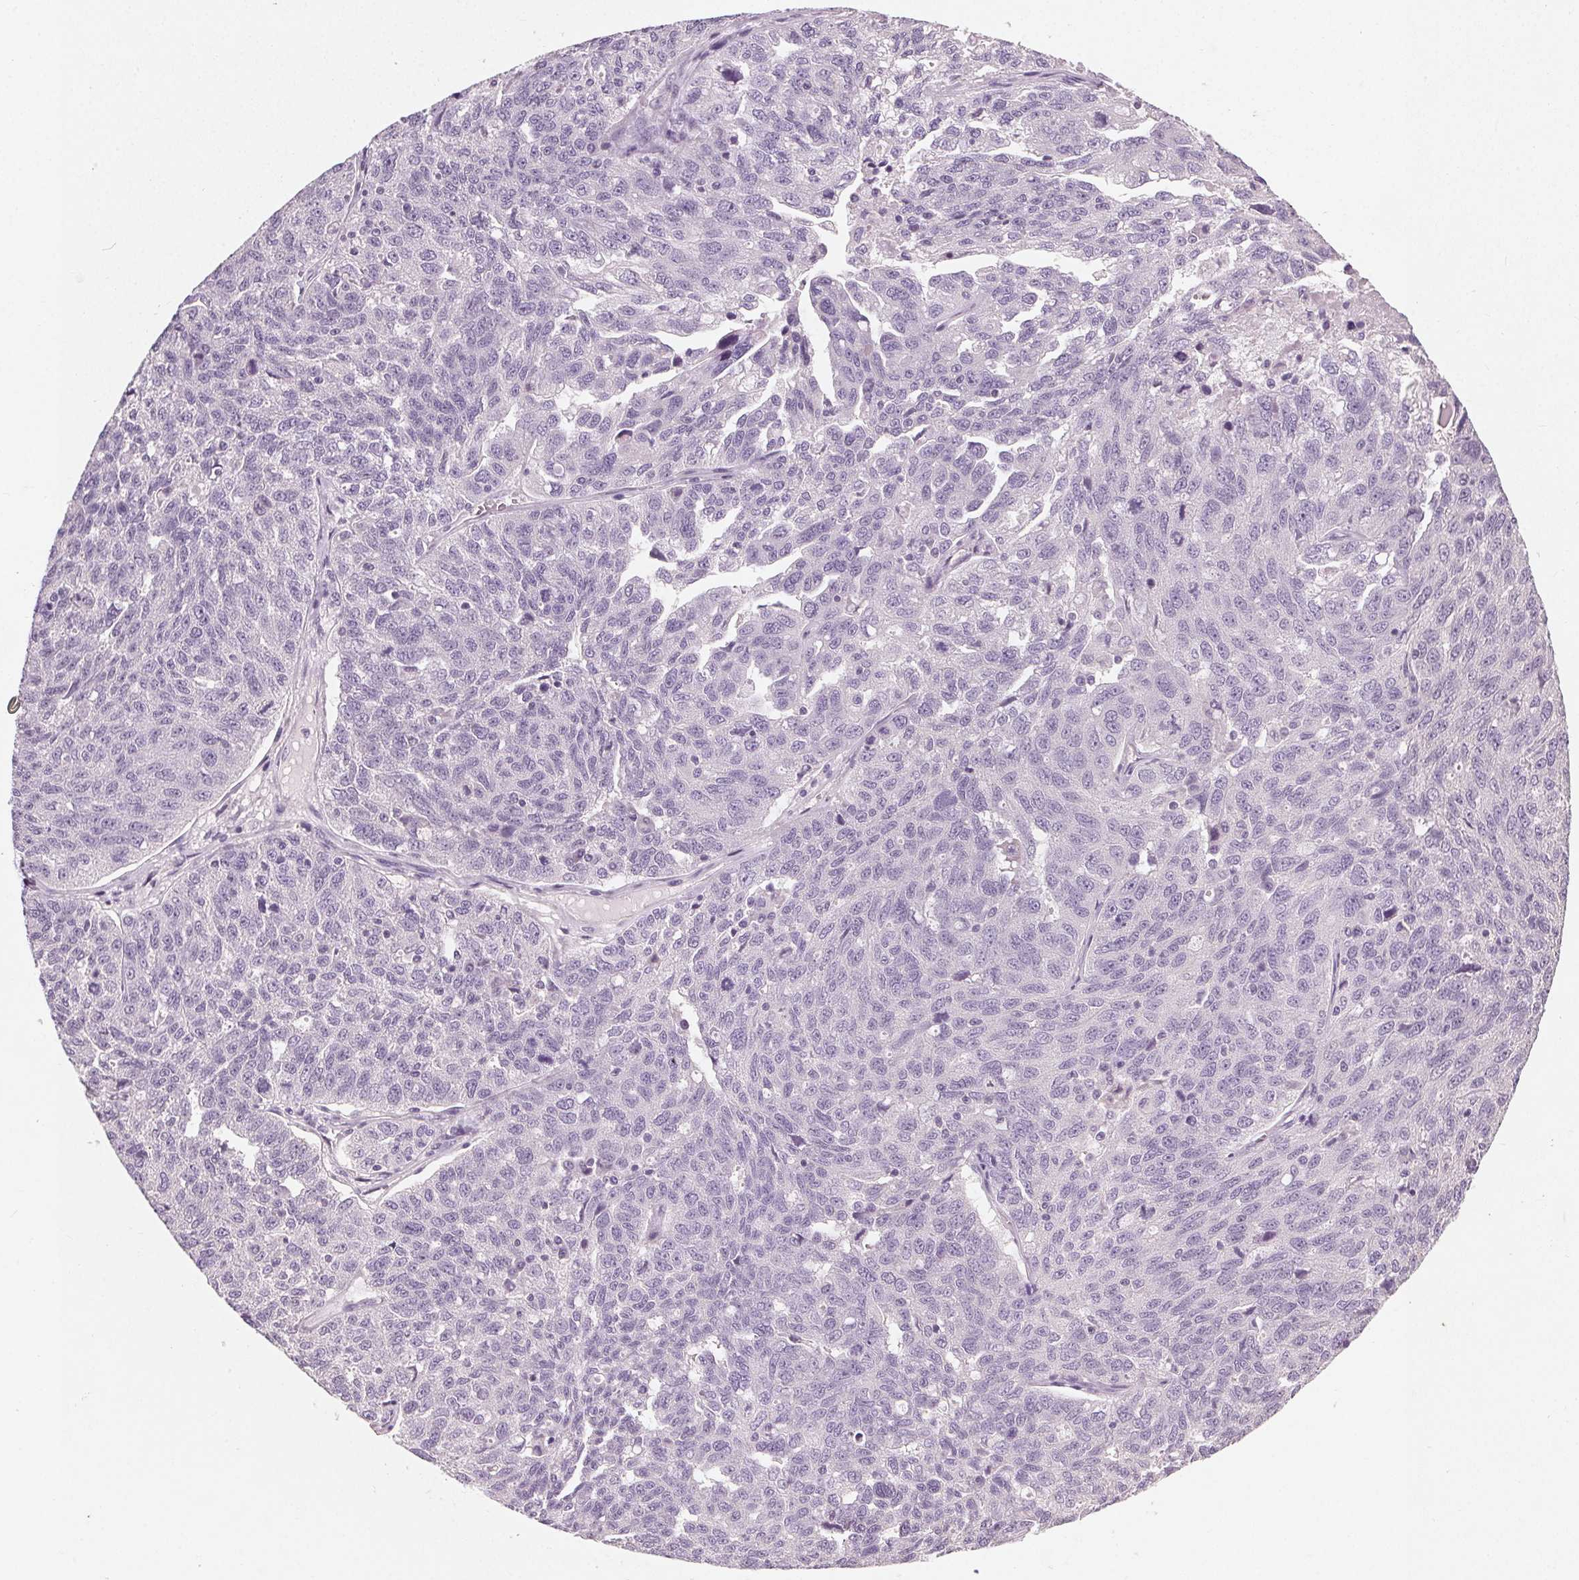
{"staining": {"intensity": "negative", "quantity": "none", "location": "none"}, "tissue": "ovarian cancer", "cell_type": "Tumor cells", "image_type": "cancer", "snomed": [{"axis": "morphology", "description": "Cystadenocarcinoma, serous, NOS"}, {"axis": "topography", "description": "Ovary"}], "caption": "Tumor cells are negative for protein expression in human ovarian serous cystadenocarcinoma. (Stains: DAB (3,3'-diaminobenzidine) immunohistochemistry (IHC) with hematoxylin counter stain, Microscopy: brightfield microscopy at high magnification).", "gene": "CLTRN", "patient": {"sex": "female", "age": 71}}